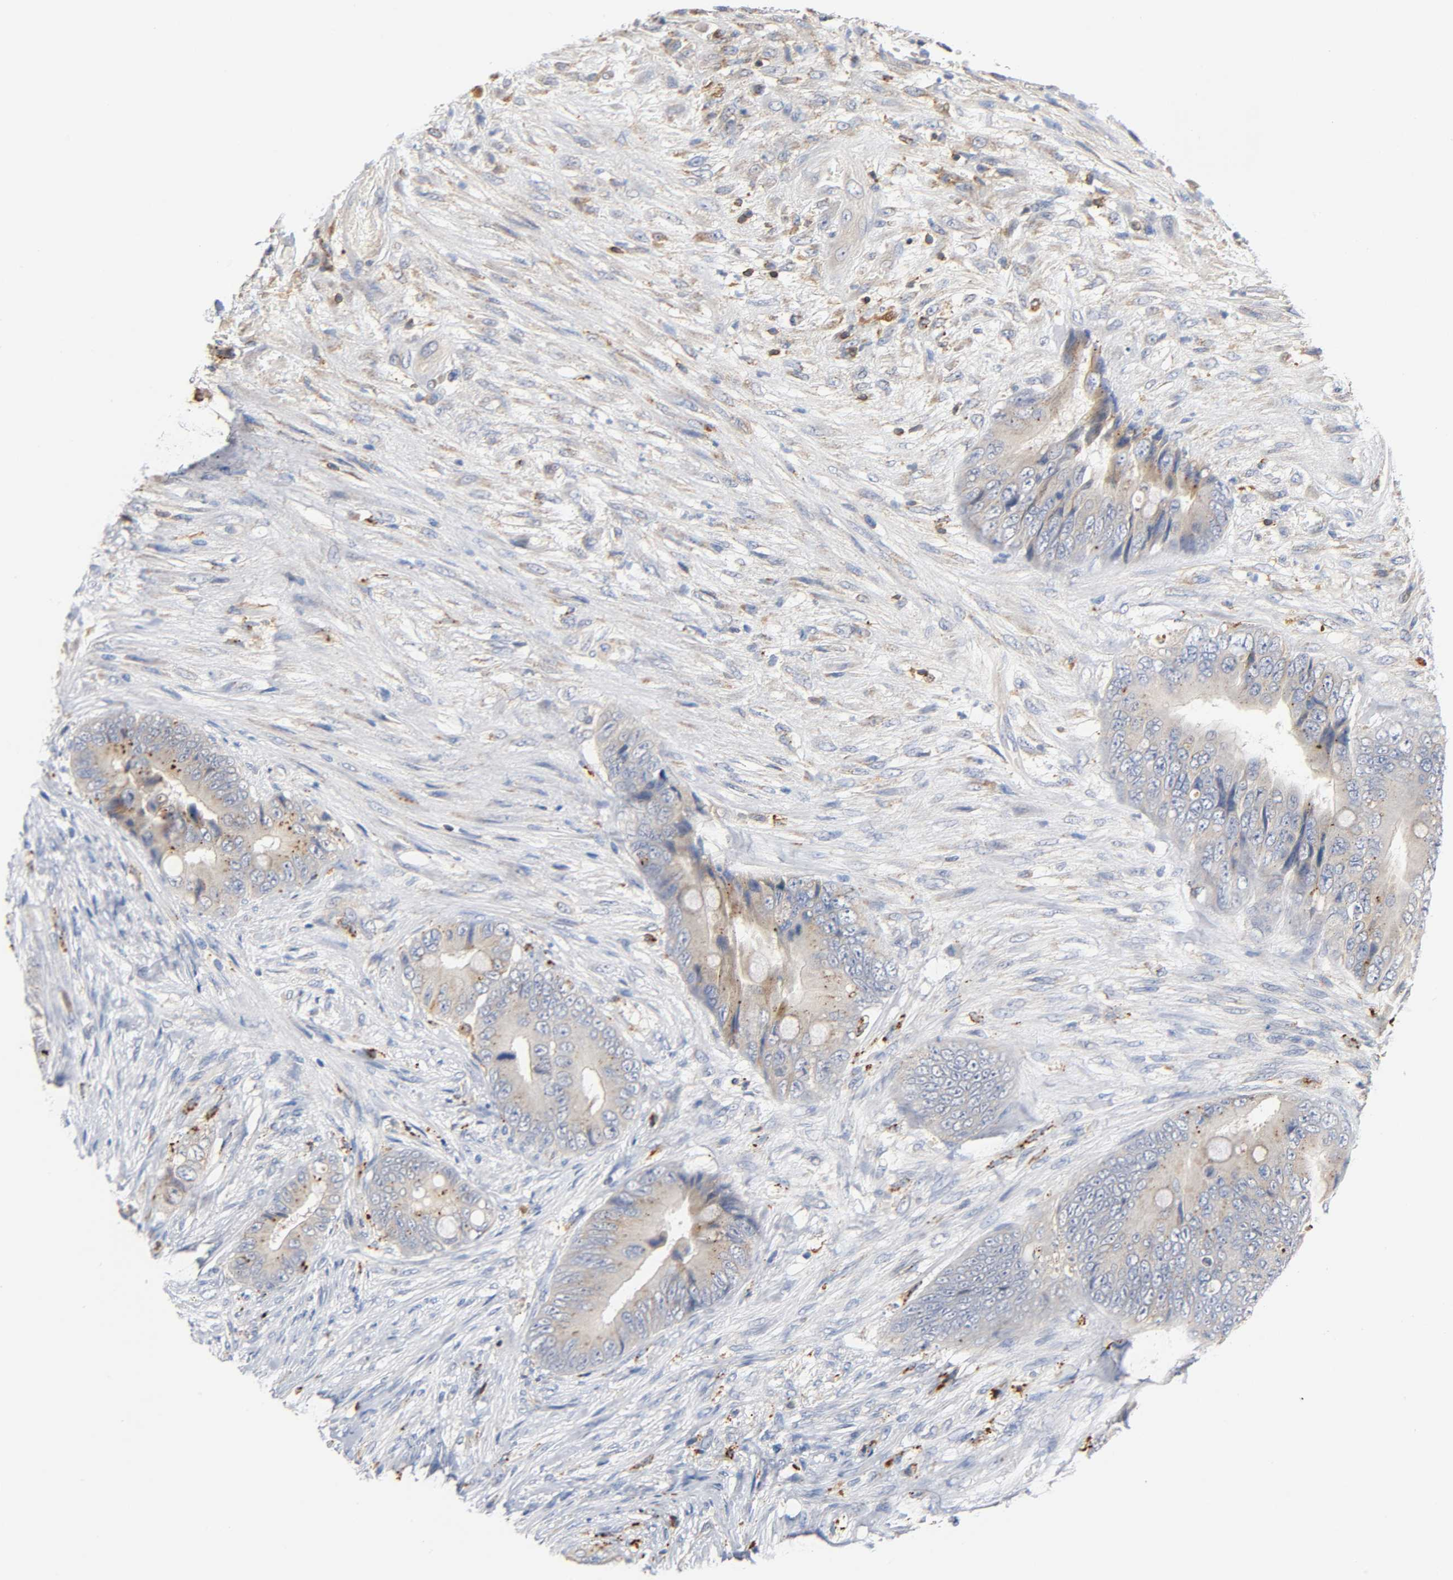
{"staining": {"intensity": "weak", "quantity": ">75%", "location": "cytoplasmic/membranous"}, "tissue": "colorectal cancer", "cell_type": "Tumor cells", "image_type": "cancer", "snomed": [{"axis": "morphology", "description": "Adenocarcinoma, NOS"}, {"axis": "topography", "description": "Rectum"}], "caption": "Adenocarcinoma (colorectal) was stained to show a protein in brown. There is low levels of weak cytoplasmic/membranous staining in about >75% of tumor cells. (DAB = brown stain, brightfield microscopy at high magnification).", "gene": "UCKL1", "patient": {"sex": "female", "age": 77}}